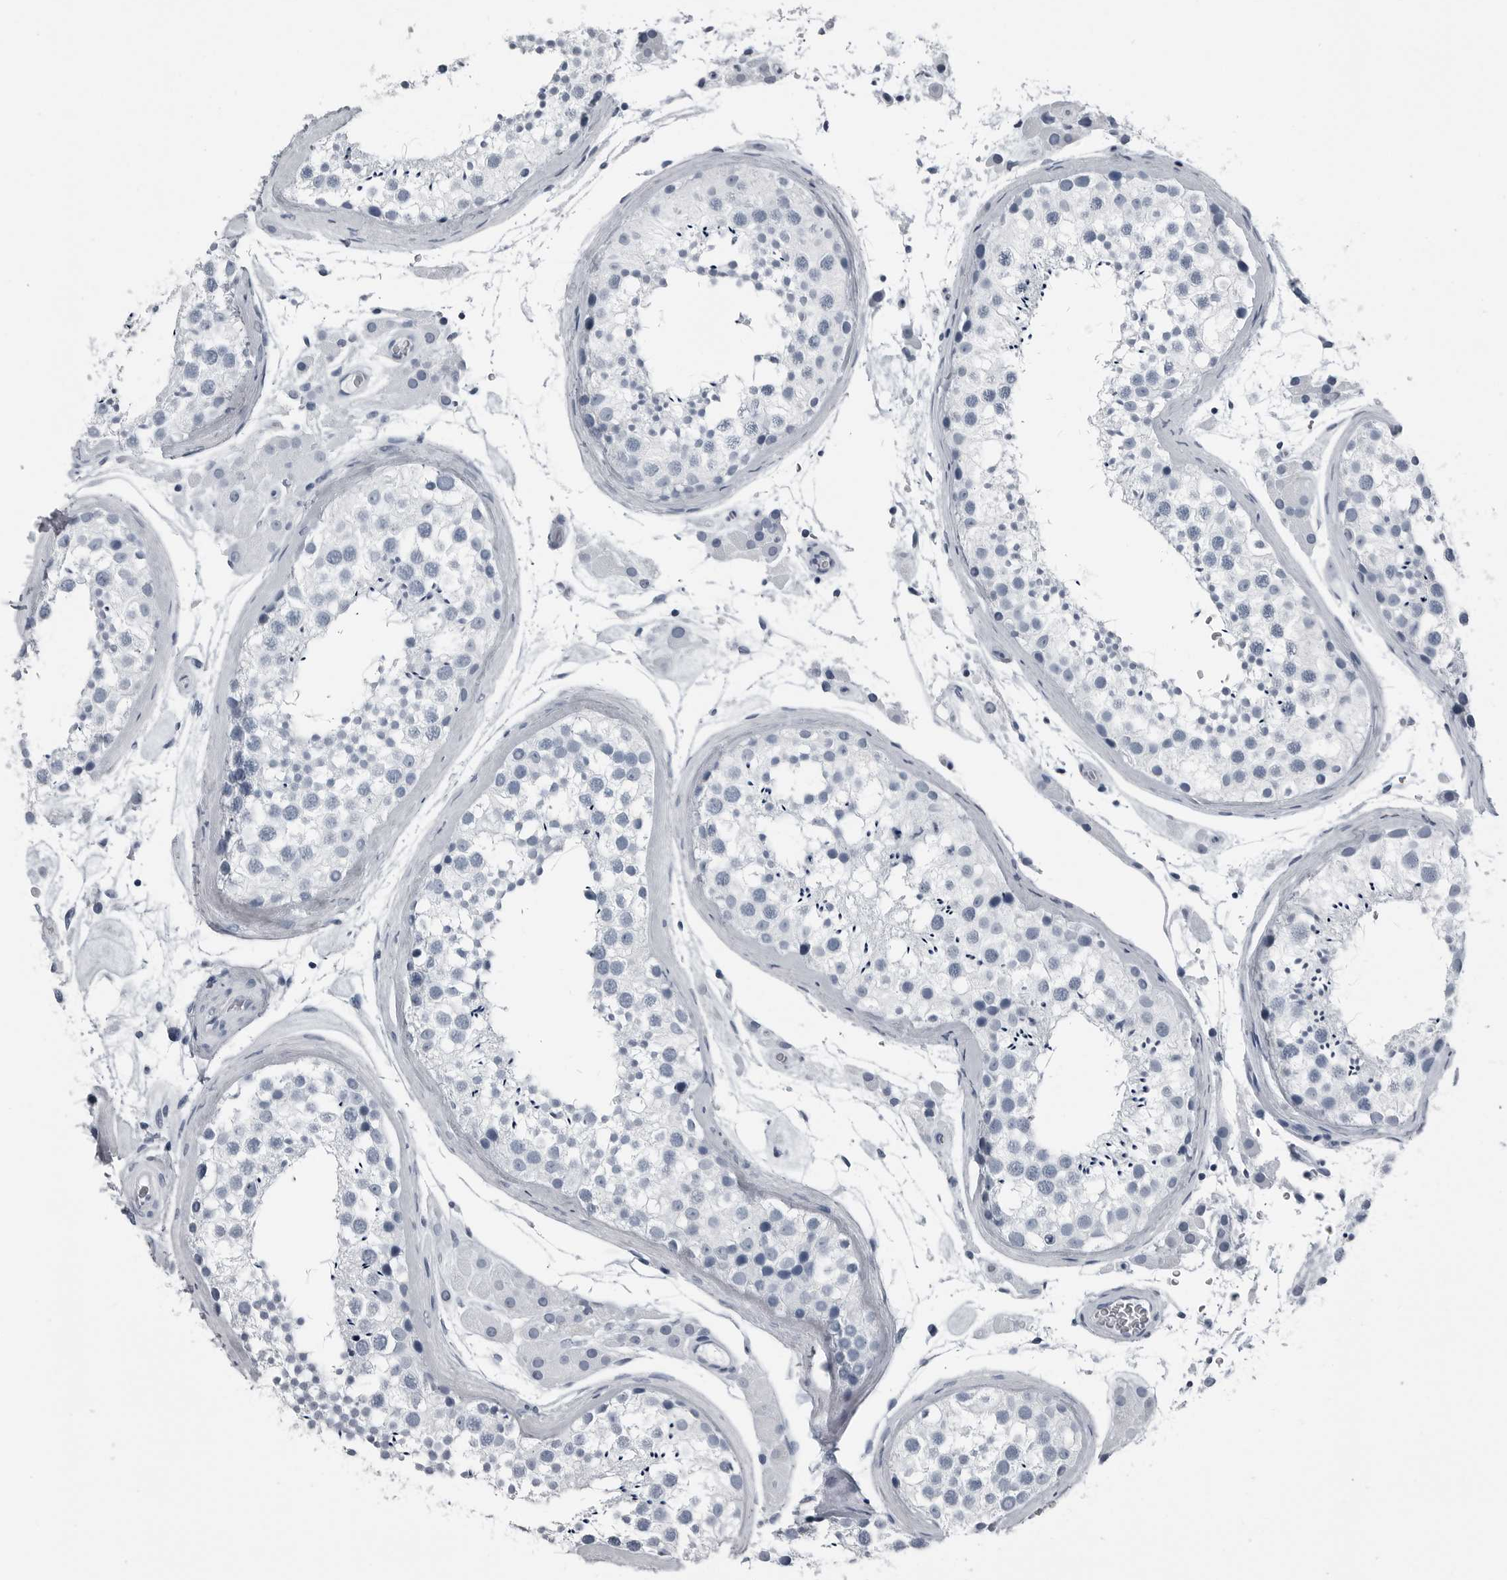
{"staining": {"intensity": "negative", "quantity": "none", "location": "none"}, "tissue": "testis", "cell_type": "Cells in seminiferous ducts", "image_type": "normal", "snomed": [{"axis": "morphology", "description": "Normal tissue, NOS"}, {"axis": "topography", "description": "Testis"}], "caption": "Immunohistochemistry of benign human testis demonstrates no staining in cells in seminiferous ducts.", "gene": "SPINK1", "patient": {"sex": "male", "age": 46}}